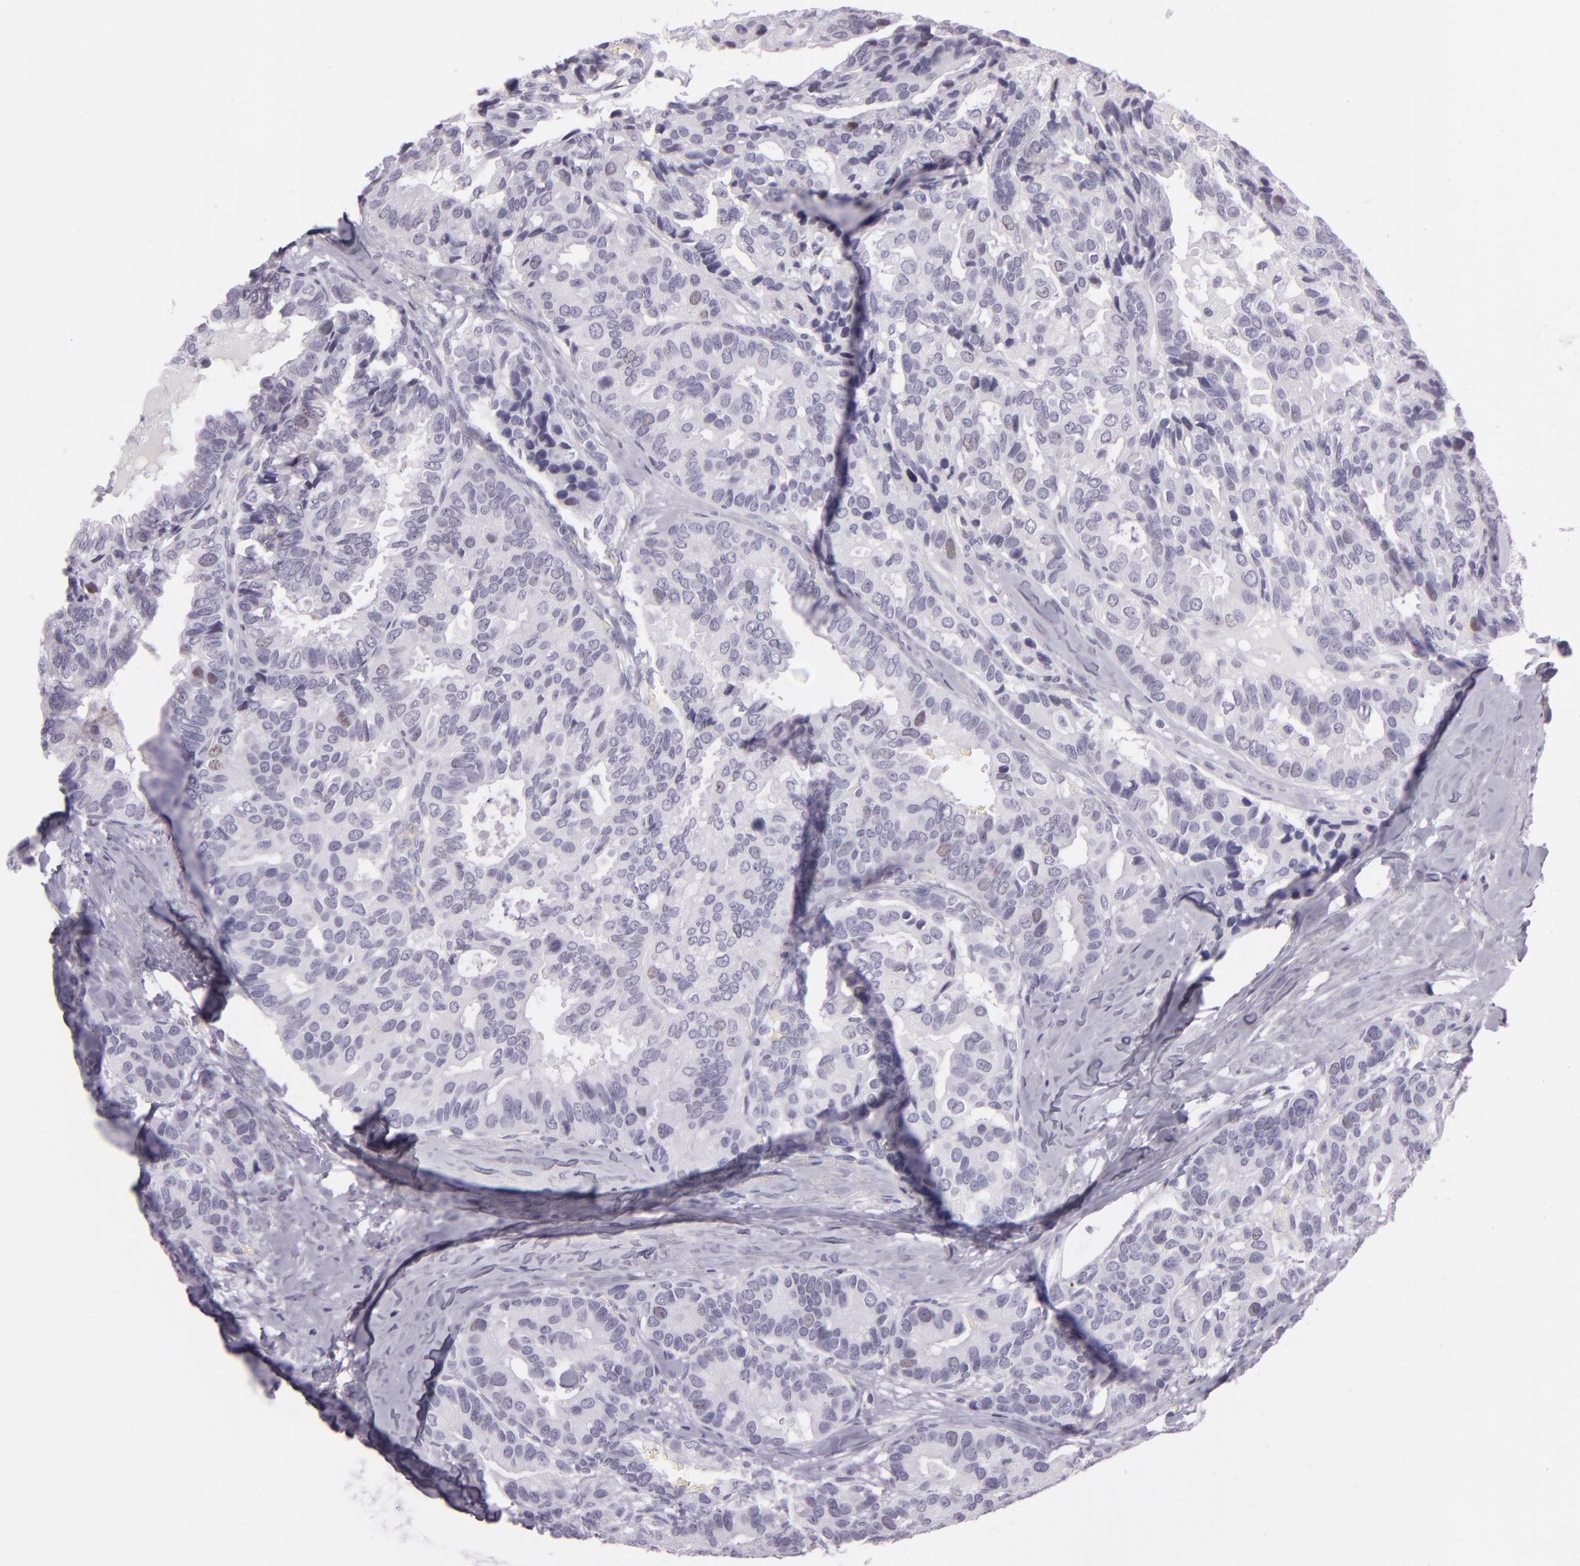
{"staining": {"intensity": "negative", "quantity": "none", "location": "none"}, "tissue": "breast cancer", "cell_type": "Tumor cells", "image_type": "cancer", "snomed": [{"axis": "morphology", "description": "Duct carcinoma"}, {"axis": "topography", "description": "Breast"}], "caption": "There is no significant positivity in tumor cells of breast cancer (infiltrating ductal carcinoma).", "gene": "MCM3", "patient": {"sex": "female", "age": 69}}